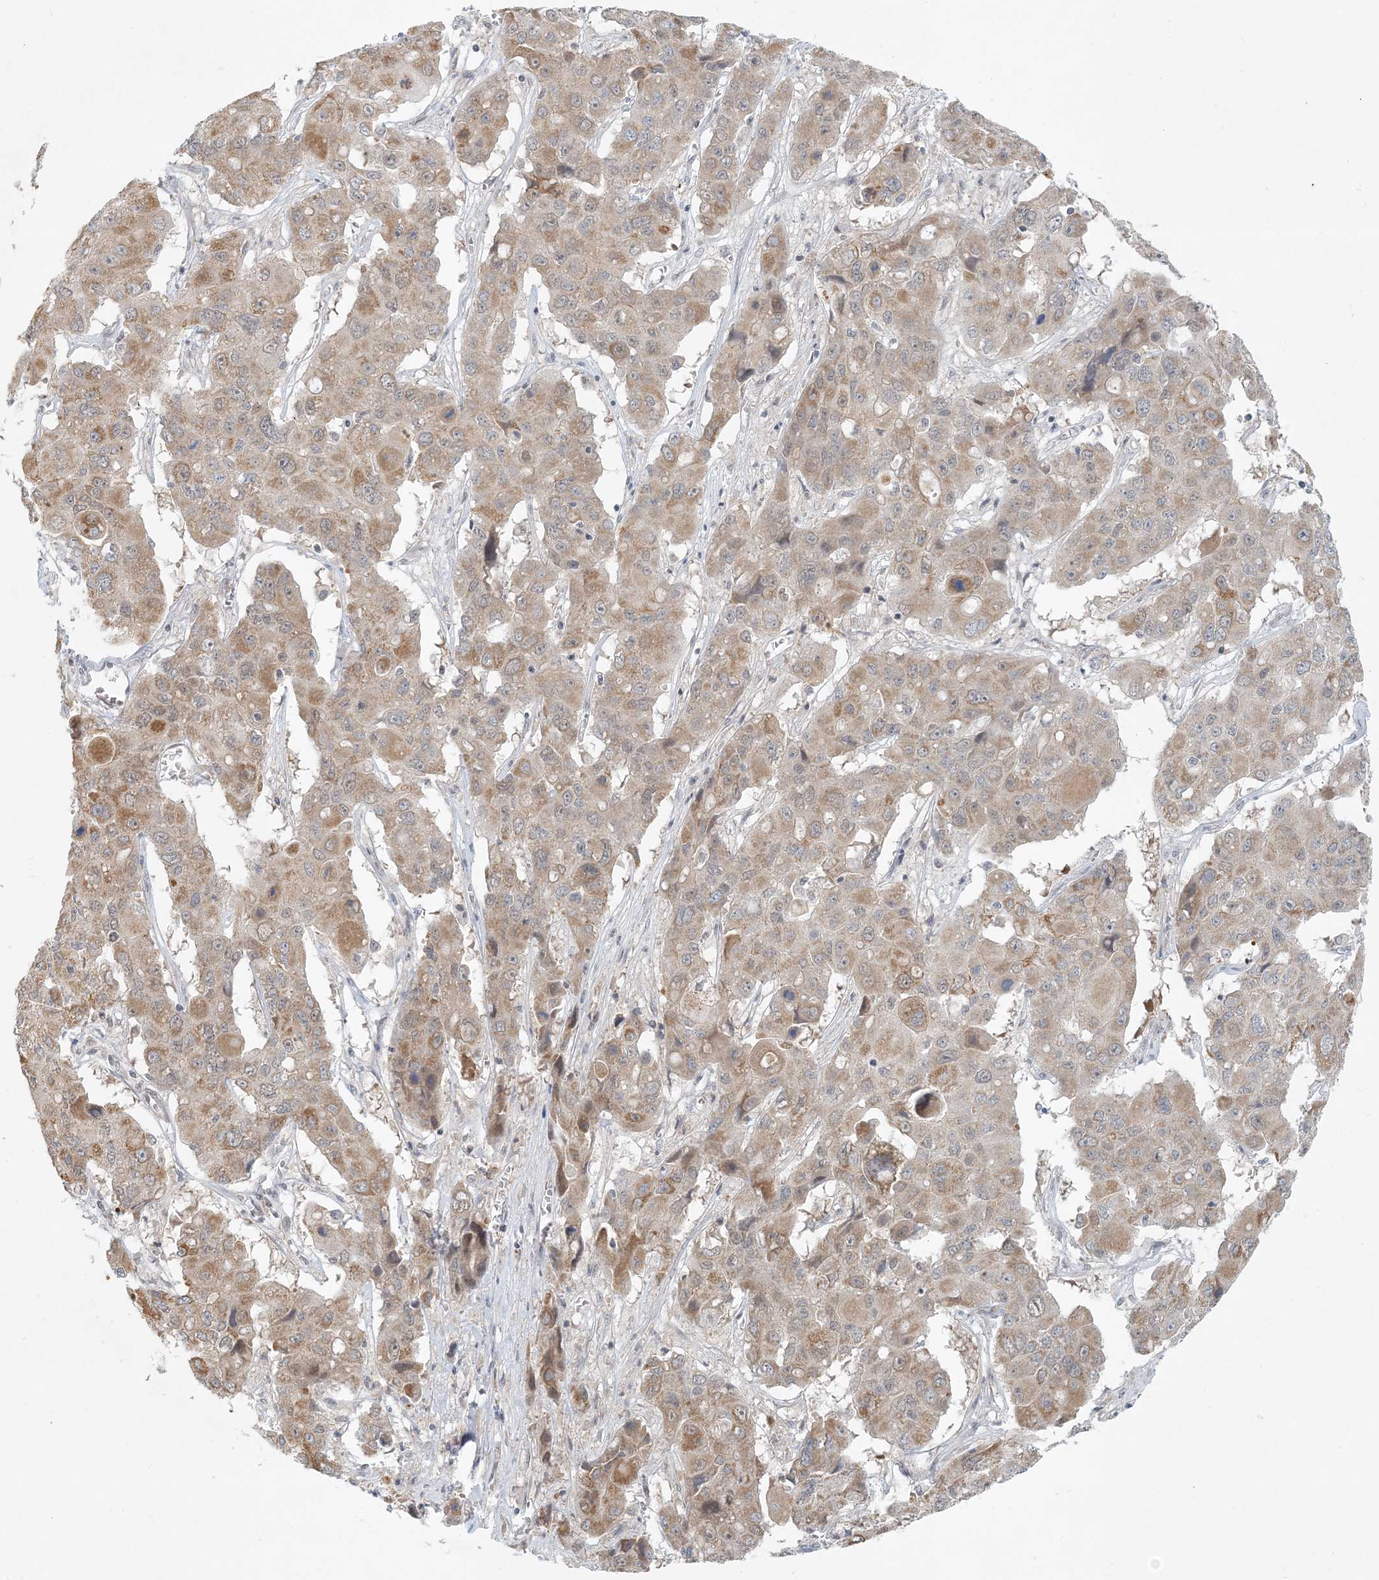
{"staining": {"intensity": "moderate", "quantity": "25%-75%", "location": "cytoplasmic/membranous"}, "tissue": "liver cancer", "cell_type": "Tumor cells", "image_type": "cancer", "snomed": [{"axis": "morphology", "description": "Cholangiocarcinoma"}, {"axis": "topography", "description": "Liver"}], "caption": "Immunohistochemical staining of liver cancer (cholangiocarcinoma) exhibits medium levels of moderate cytoplasmic/membranous expression in about 25%-75% of tumor cells. (IHC, brightfield microscopy, high magnification).", "gene": "OBI1", "patient": {"sex": "male", "age": 67}}